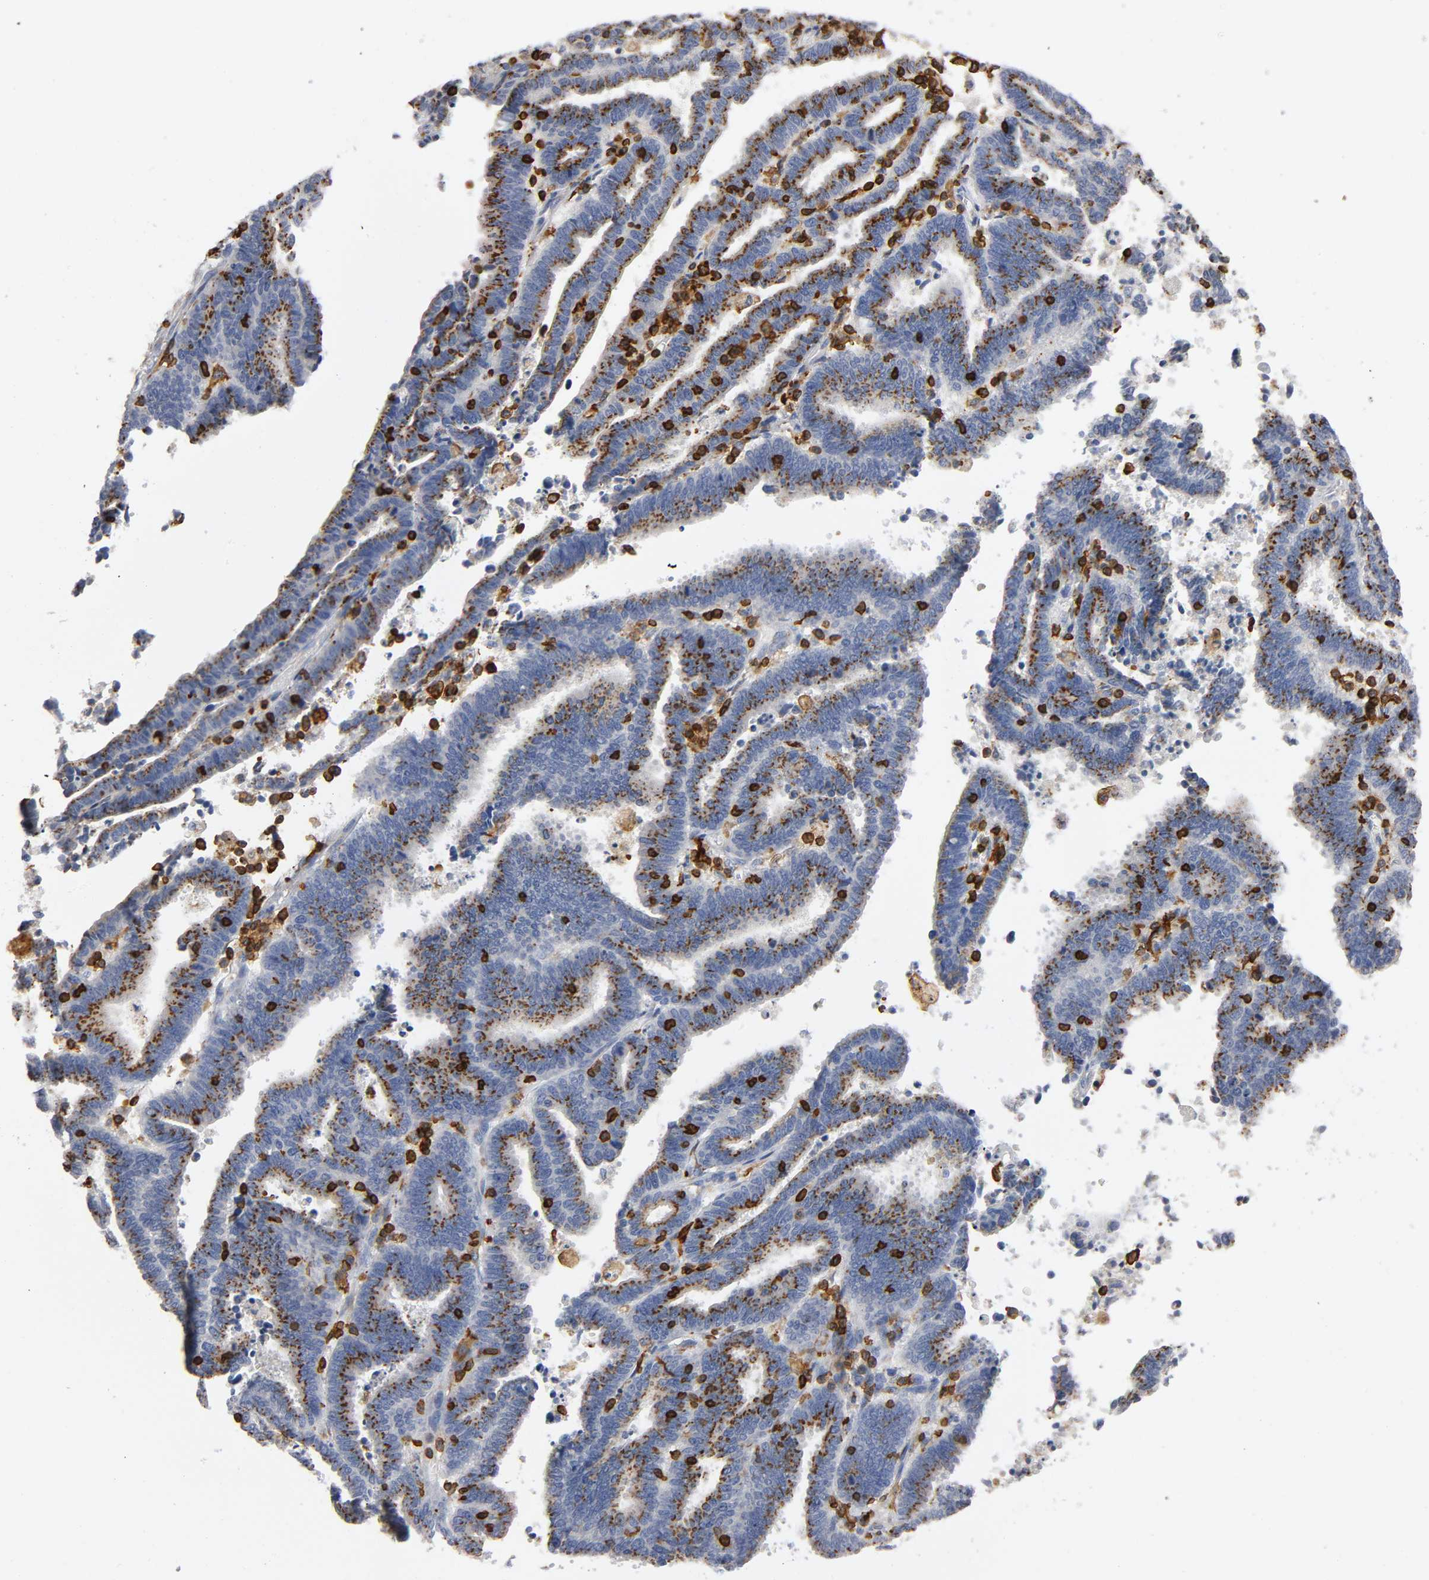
{"staining": {"intensity": "strong", "quantity": ">75%", "location": "cytoplasmic/membranous"}, "tissue": "endometrial cancer", "cell_type": "Tumor cells", "image_type": "cancer", "snomed": [{"axis": "morphology", "description": "Adenocarcinoma, NOS"}, {"axis": "topography", "description": "Uterus"}], "caption": "A micrograph of human endometrial adenocarcinoma stained for a protein shows strong cytoplasmic/membranous brown staining in tumor cells.", "gene": "CAPN10", "patient": {"sex": "female", "age": 83}}